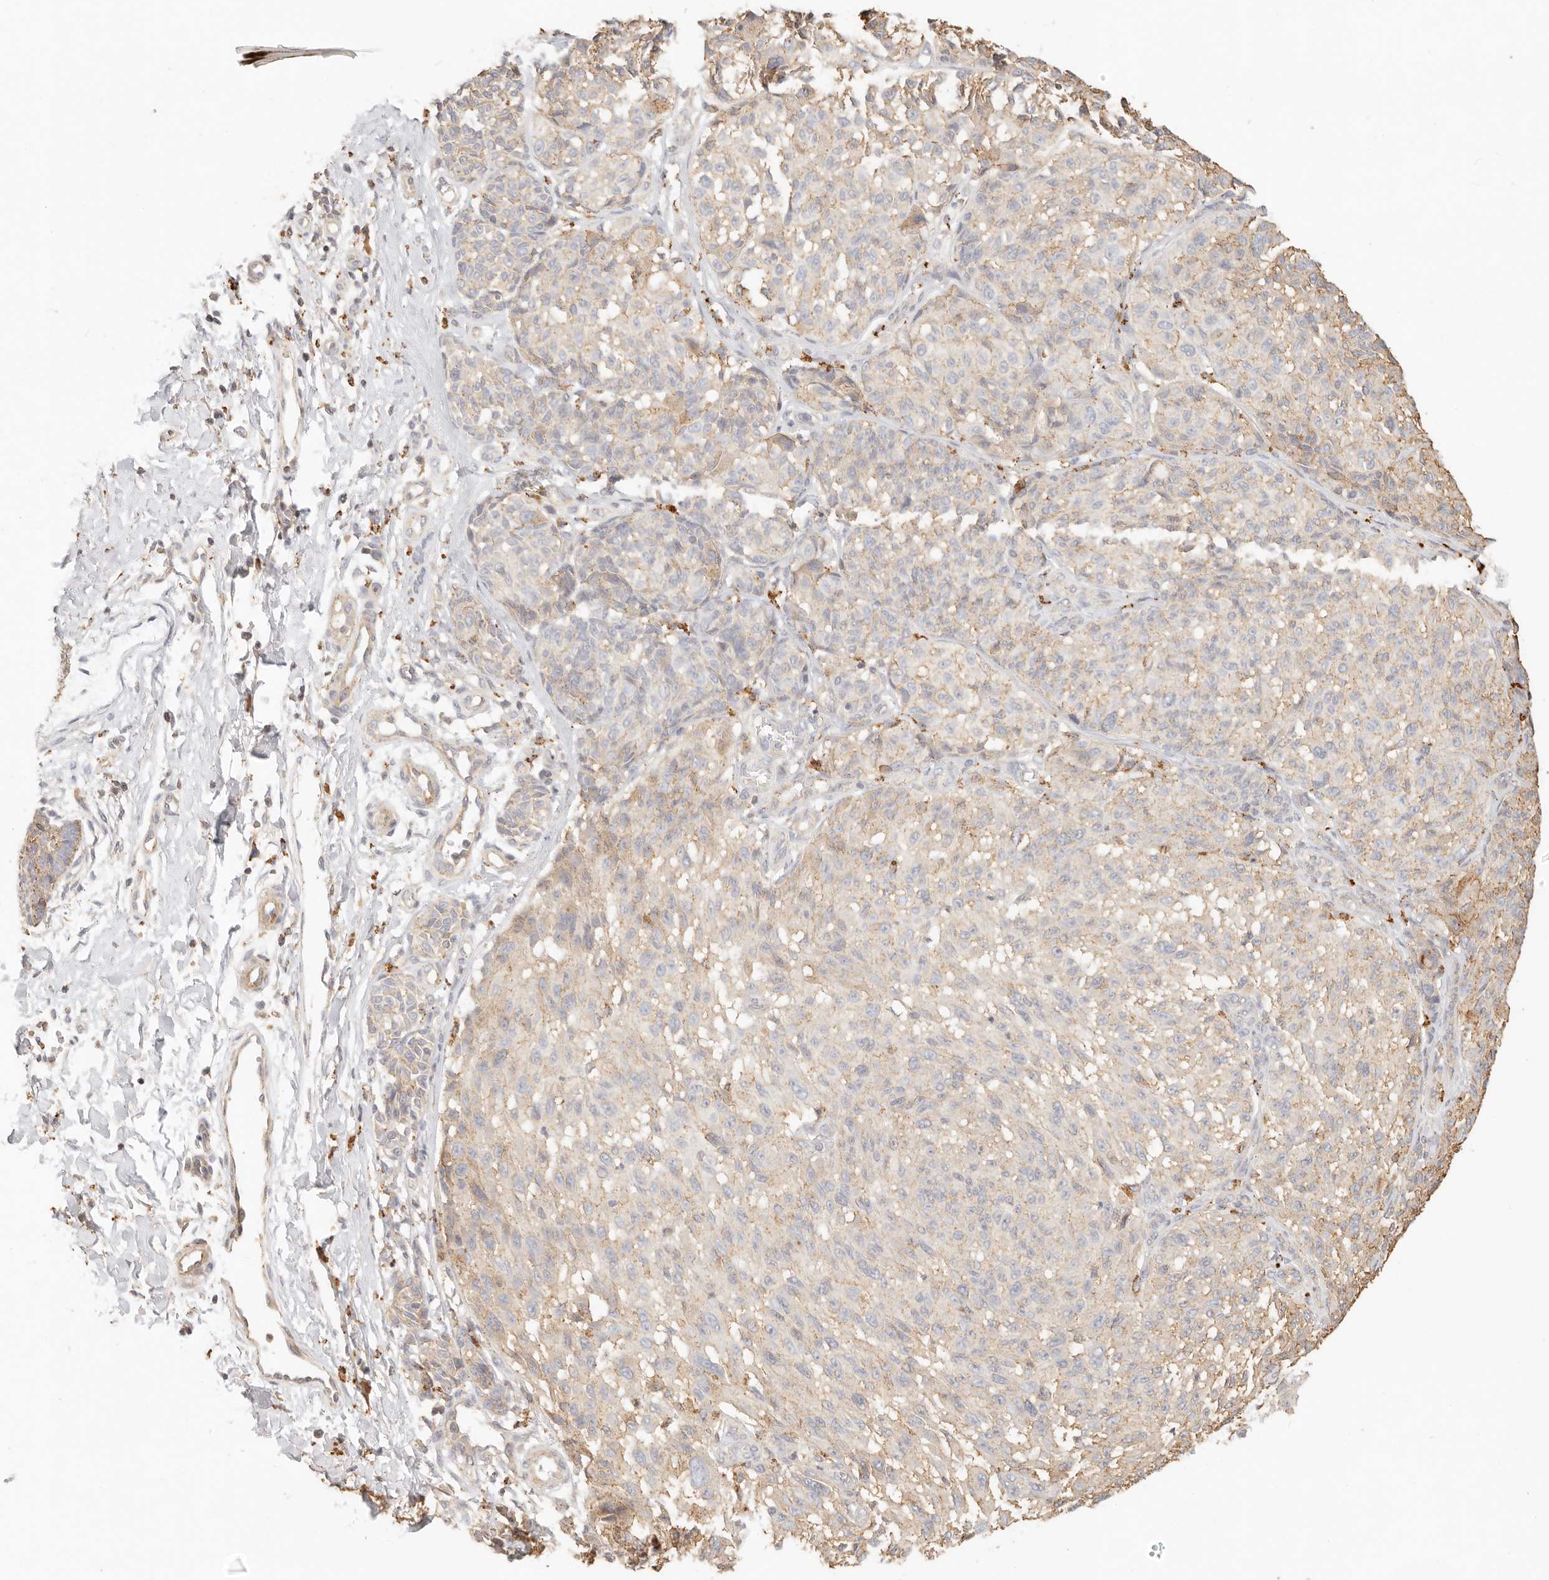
{"staining": {"intensity": "negative", "quantity": "none", "location": "none"}, "tissue": "melanoma", "cell_type": "Tumor cells", "image_type": "cancer", "snomed": [{"axis": "morphology", "description": "Malignant melanoma, NOS"}, {"axis": "topography", "description": "Skin"}], "caption": "Immunohistochemistry micrograph of neoplastic tissue: human malignant melanoma stained with DAB (3,3'-diaminobenzidine) demonstrates no significant protein staining in tumor cells.", "gene": "CNMD", "patient": {"sex": "male", "age": 83}}